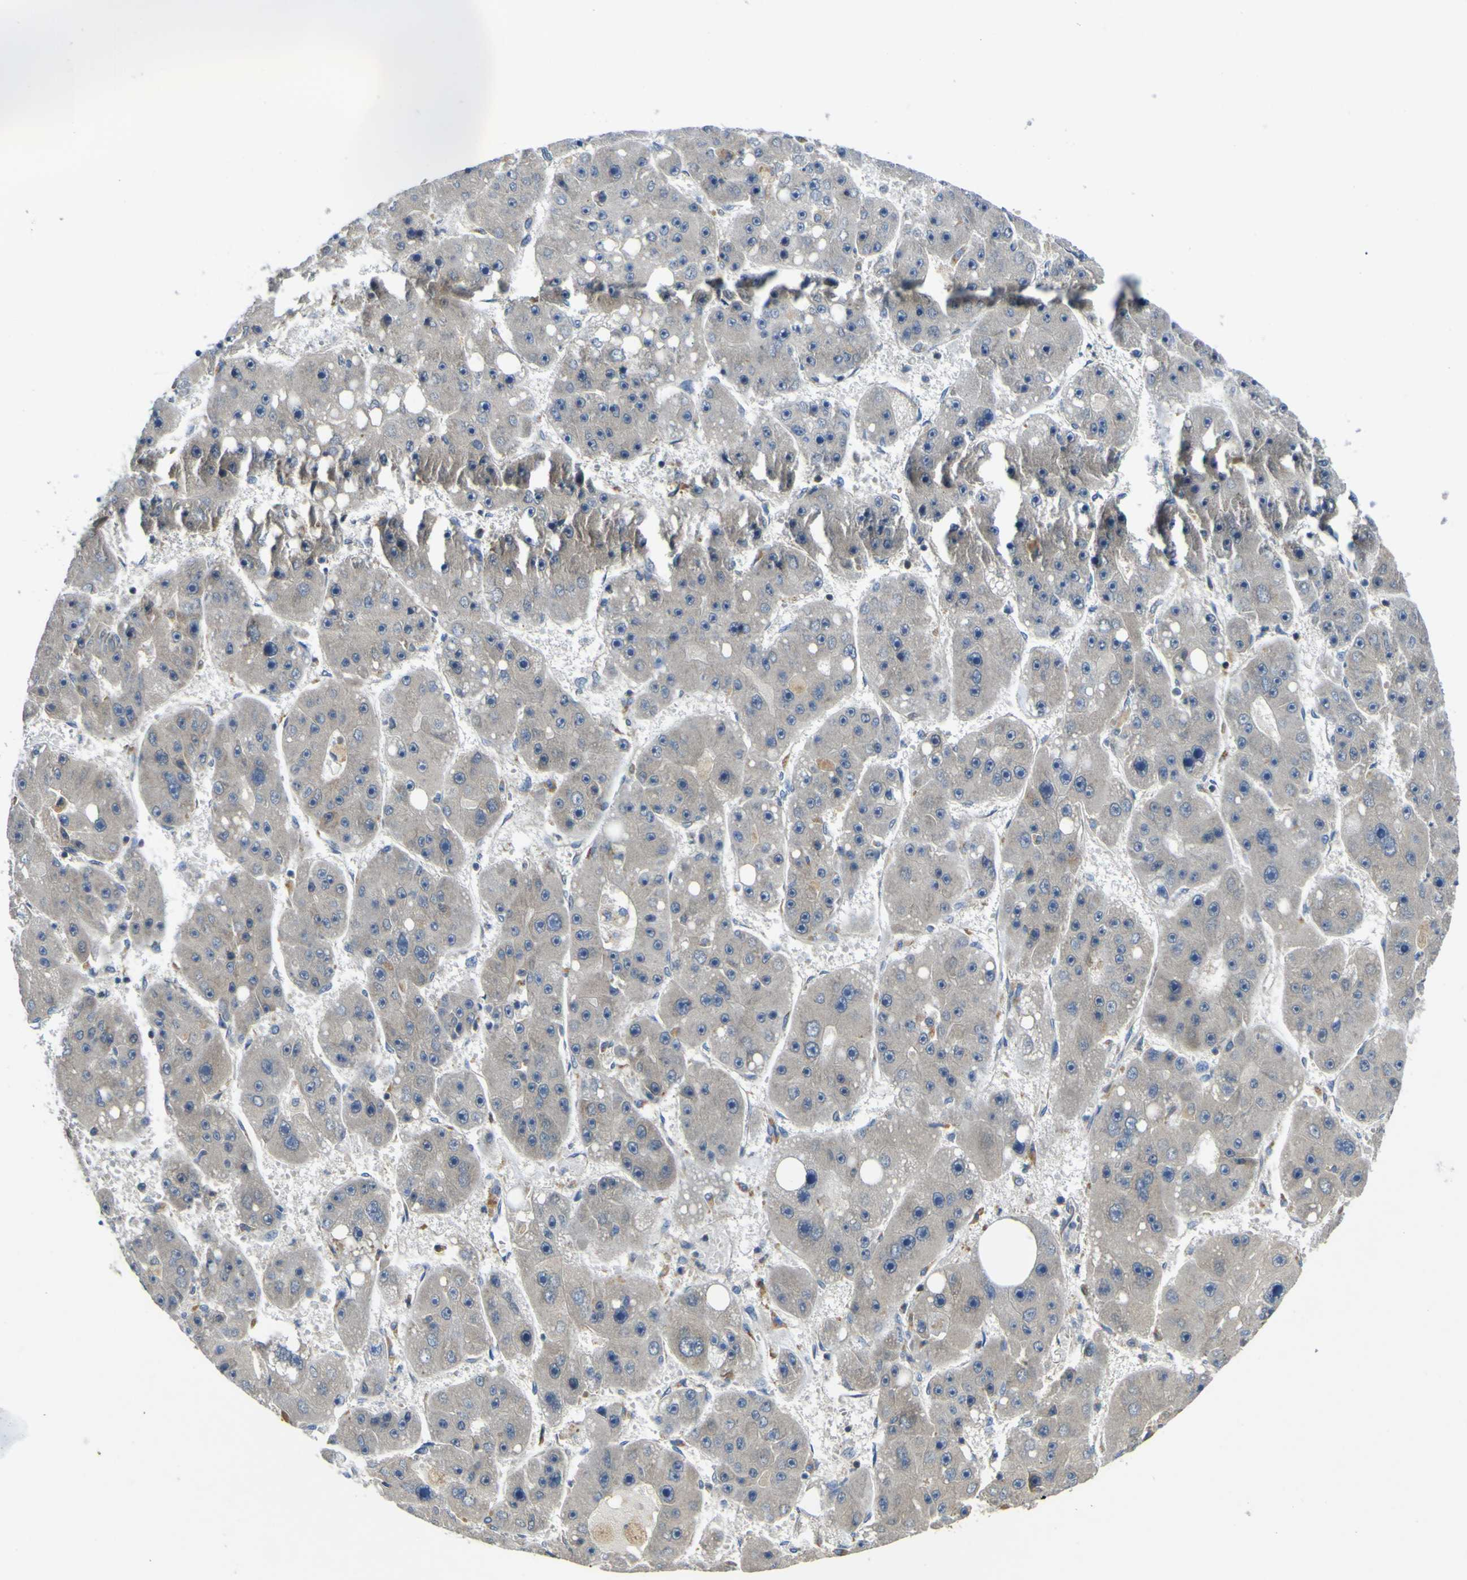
{"staining": {"intensity": "negative", "quantity": "none", "location": "none"}, "tissue": "liver cancer", "cell_type": "Tumor cells", "image_type": "cancer", "snomed": [{"axis": "morphology", "description": "Carcinoma, Hepatocellular, NOS"}, {"axis": "topography", "description": "Liver"}], "caption": "Immunohistochemistry (IHC) of hepatocellular carcinoma (liver) demonstrates no expression in tumor cells.", "gene": "EML2", "patient": {"sex": "female", "age": 61}}